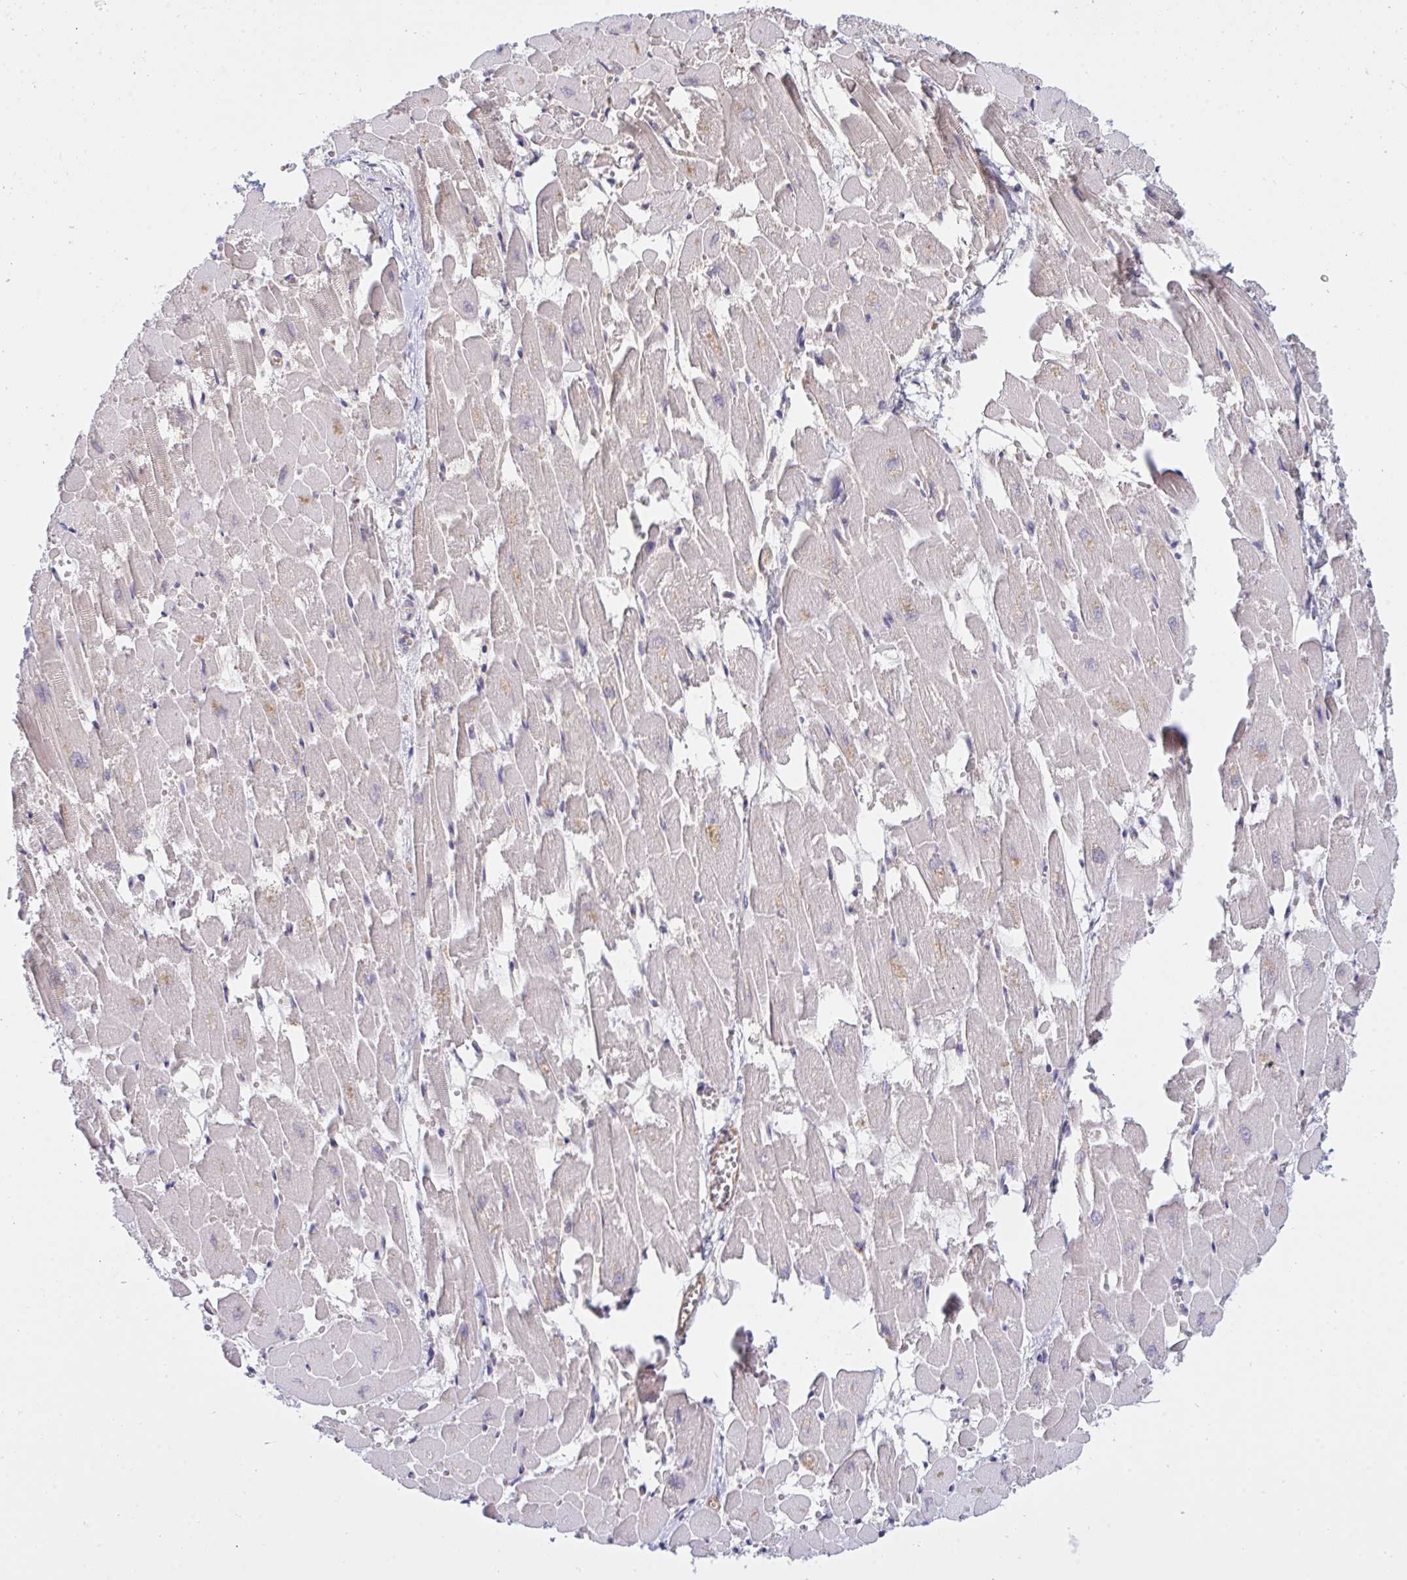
{"staining": {"intensity": "negative", "quantity": "none", "location": "none"}, "tissue": "heart muscle", "cell_type": "Cardiomyocytes", "image_type": "normal", "snomed": [{"axis": "morphology", "description": "Normal tissue, NOS"}, {"axis": "topography", "description": "Heart"}], "caption": "Cardiomyocytes show no significant protein positivity in normal heart muscle.", "gene": "DSCAML1", "patient": {"sex": "female", "age": 52}}